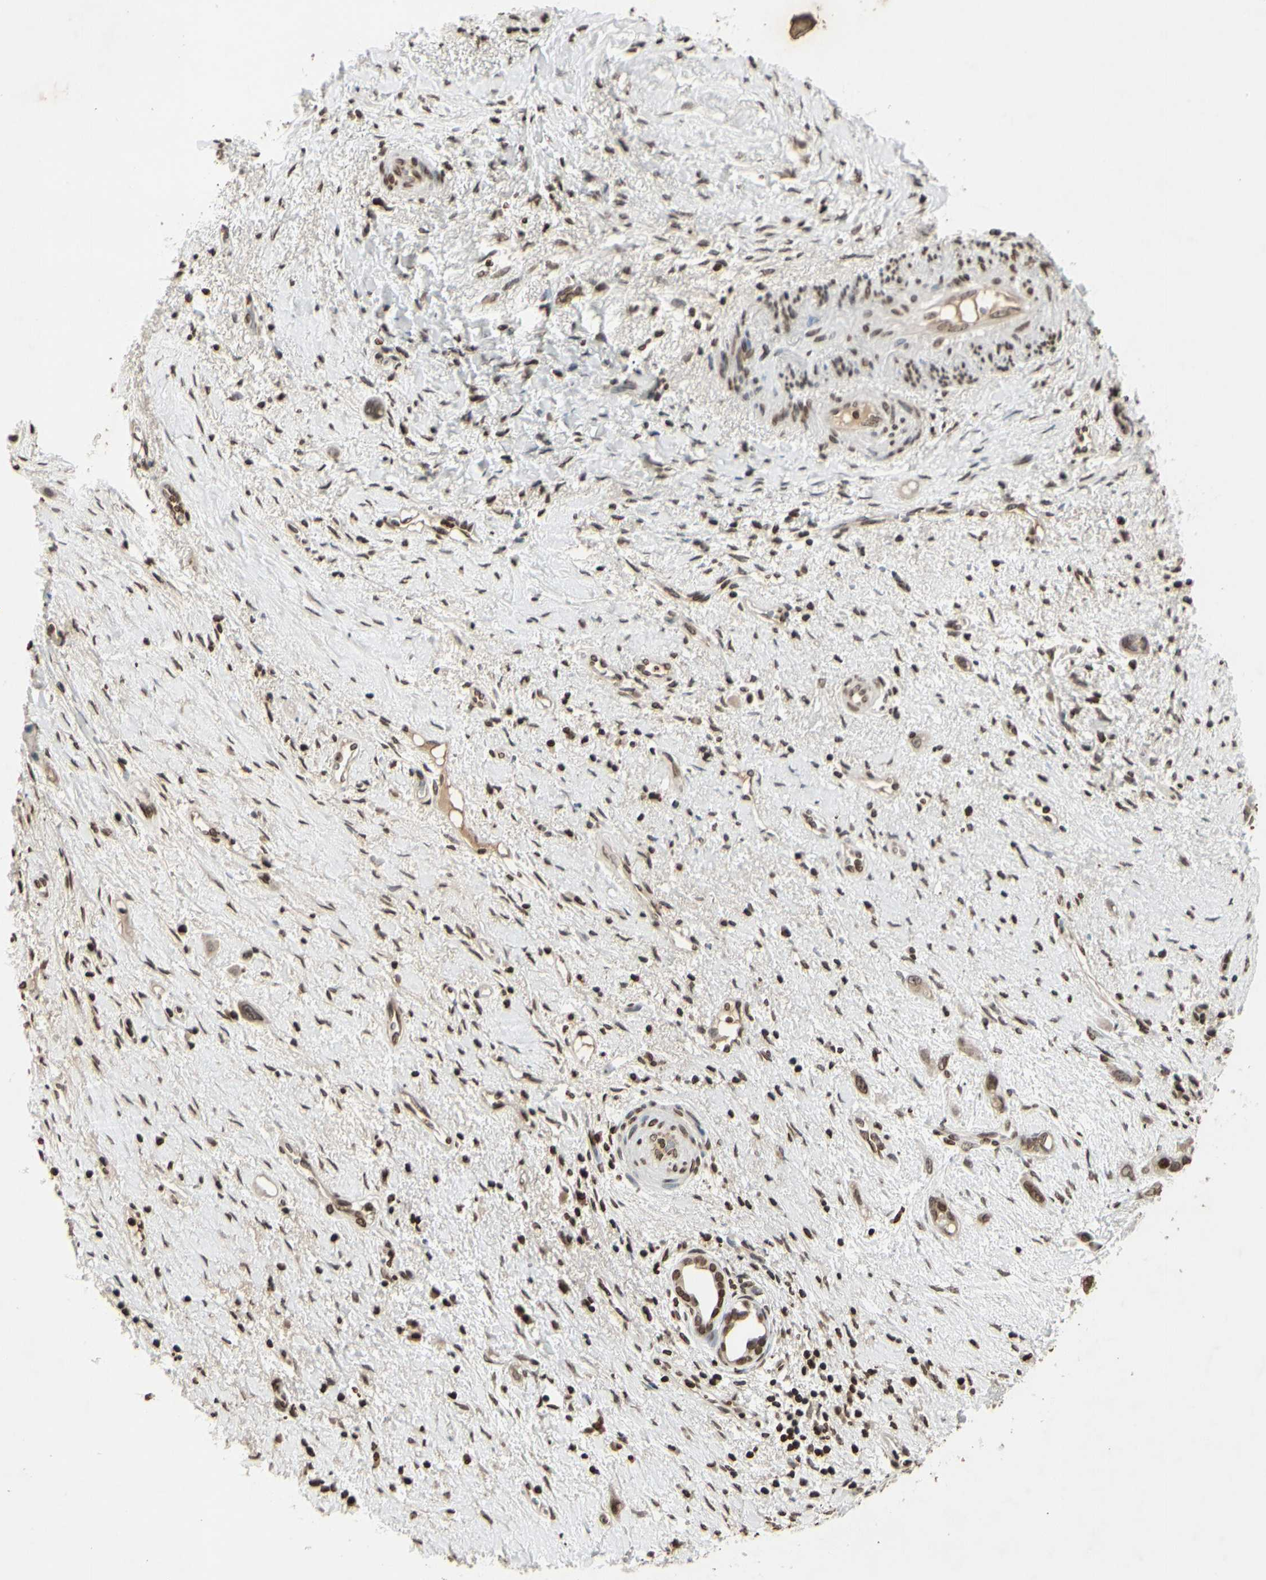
{"staining": {"intensity": "strong", "quantity": ">75%", "location": "nuclear"}, "tissue": "liver cancer", "cell_type": "Tumor cells", "image_type": "cancer", "snomed": [{"axis": "morphology", "description": "Cholangiocarcinoma"}, {"axis": "topography", "description": "Liver"}], "caption": "Tumor cells exhibit strong nuclear positivity in about >75% of cells in liver cancer (cholangiocarcinoma).", "gene": "RORA", "patient": {"sex": "female", "age": 65}}